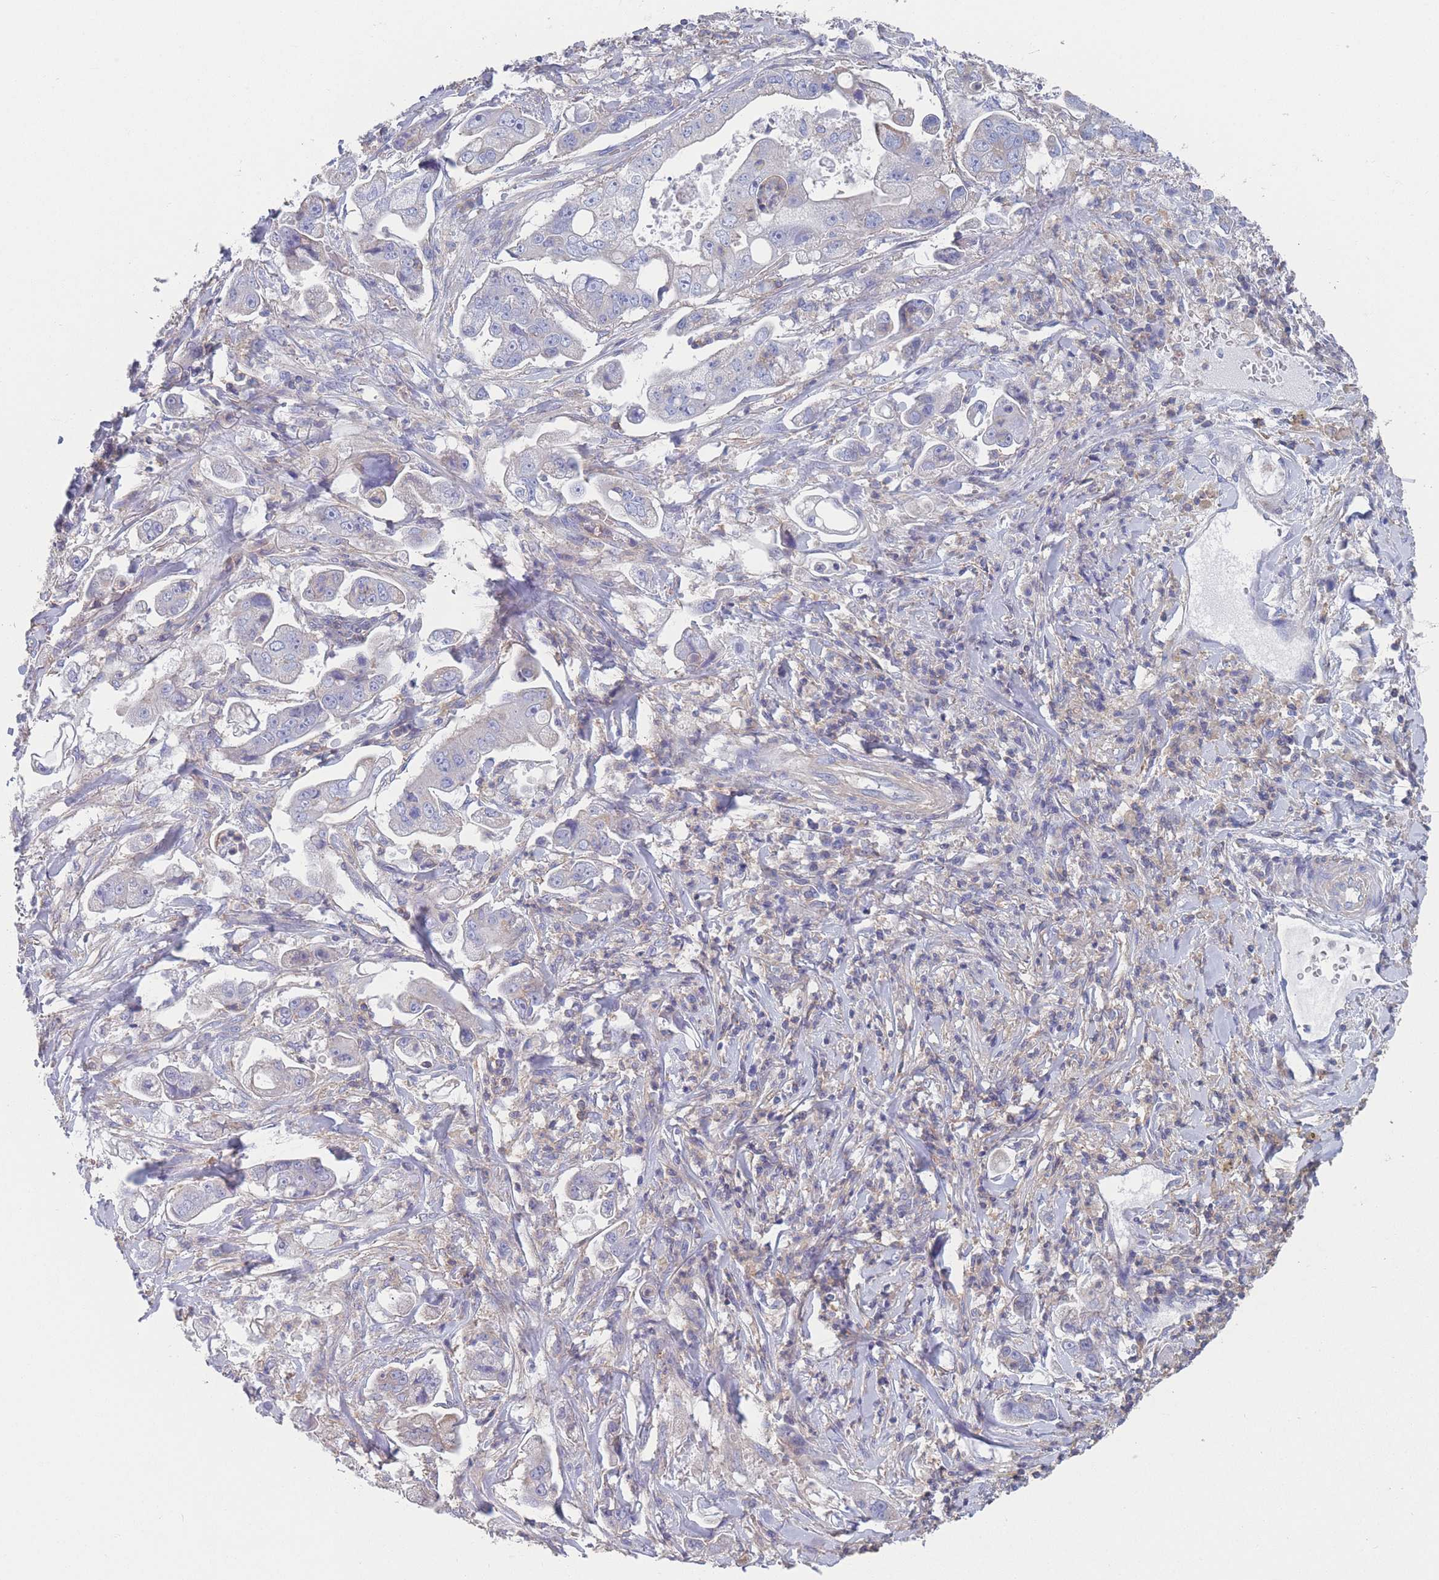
{"staining": {"intensity": "negative", "quantity": "none", "location": "none"}, "tissue": "stomach cancer", "cell_type": "Tumor cells", "image_type": "cancer", "snomed": [{"axis": "morphology", "description": "Adenocarcinoma, NOS"}, {"axis": "topography", "description": "Stomach"}], "caption": "There is no significant staining in tumor cells of stomach cancer (adenocarcinoma).", "gene": "ADH1A", "patient": {"sex": "male", "age": 62}}